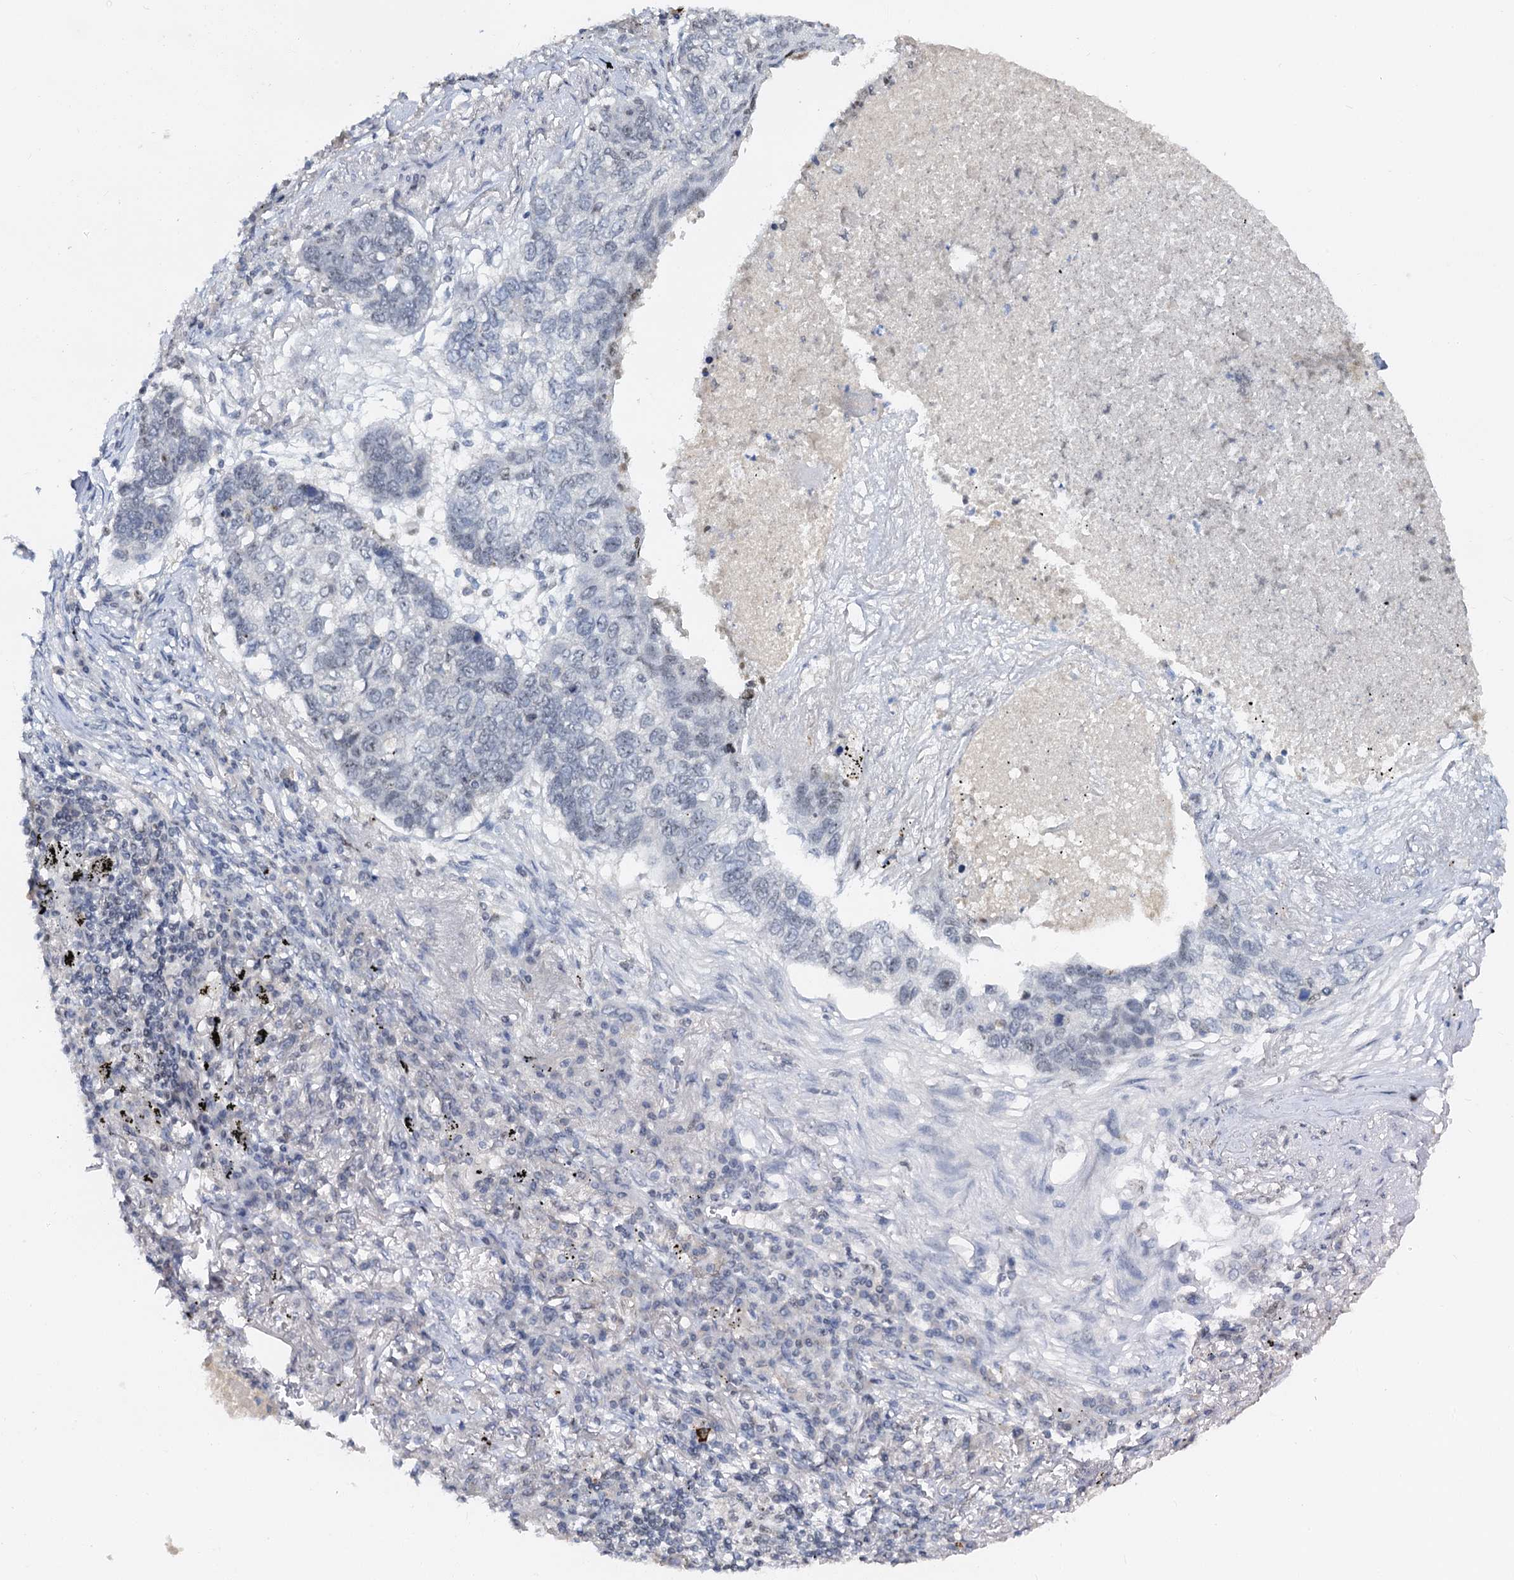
{"staining": {"intensity": "negative", "quantity": "none", "location": "none"}, "tissue": "lung cancer", "cell_type": "Tumor cells", "image_type": "cancer", "snomed": [{"axis": "morphology", "description": "Squamous cell carcinoma, NOS"}, {"axis": "topography", "description": "Lung"}], "caption": "Immunohistochemistry image of neoplastic tissue: human lung cancer stained with DAB displays no significant protein positivity in tumor cells.", "gene": "NOP2", "patient": {"sex": "female", "age": 63}}